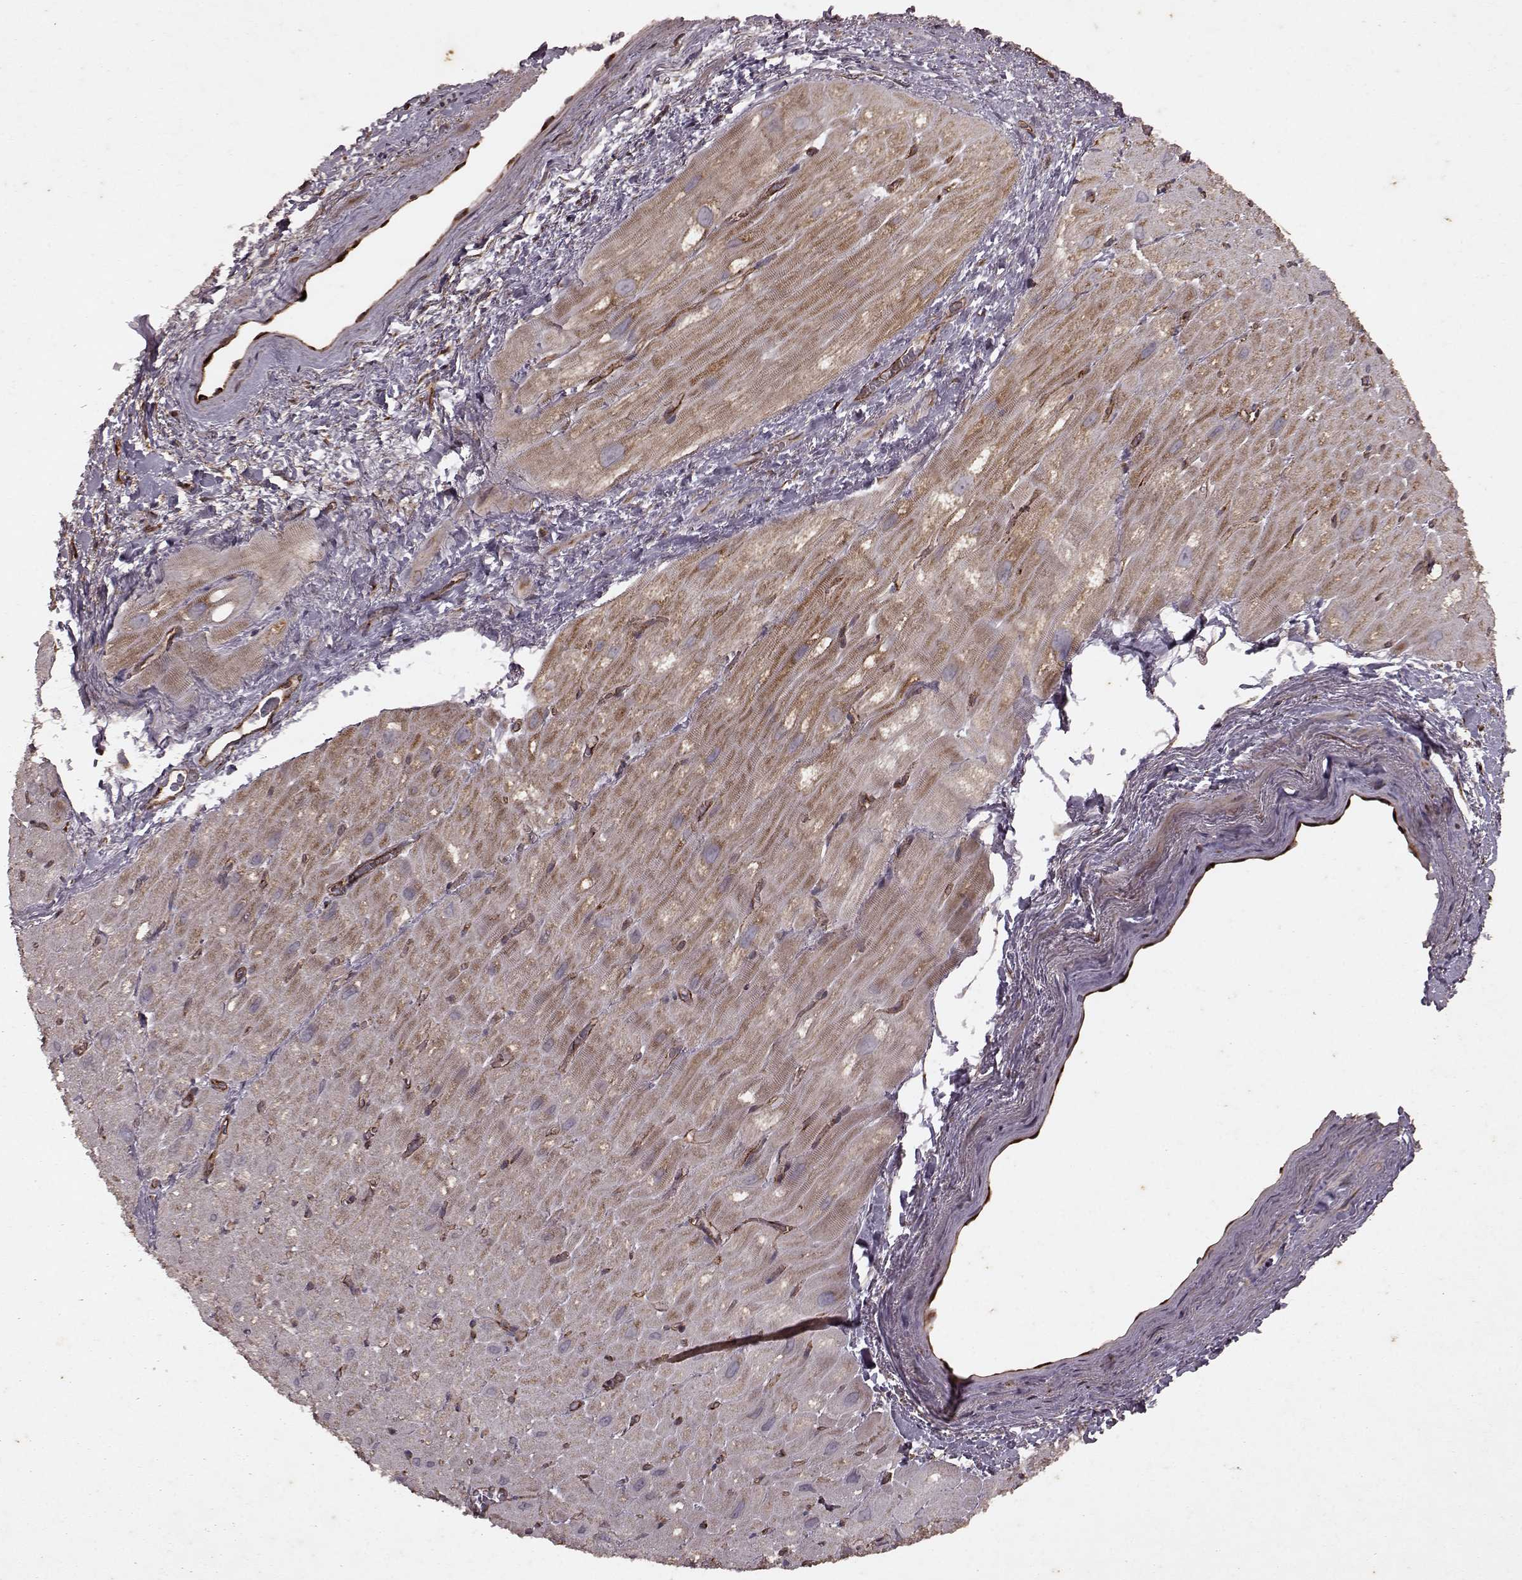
{"staining": {"intensity": "strong", "quantity": "<25%", "location": "cytoplasmic/membranous"}, "tissue": "heart muscle", "cell_type": "Cardiomyocytes", "image_type": "normal", "snomed": [{"axis": "morphology", "description": "Normal tissue, NOS"}, {"axis": "topography", "description": "Heart"}], "caption": "This histopathology image reveals unremarkable heart muscle stained with immunohistochemistry (IHC) to label a protein in brown. The cytoplasmic/membranous of cardiomyocytes show strong positivity for the protein. Nuclei are counter-stained blue.", "gene": "ENSG00000285130", "patient": {"sex": "male", "age": 61}}